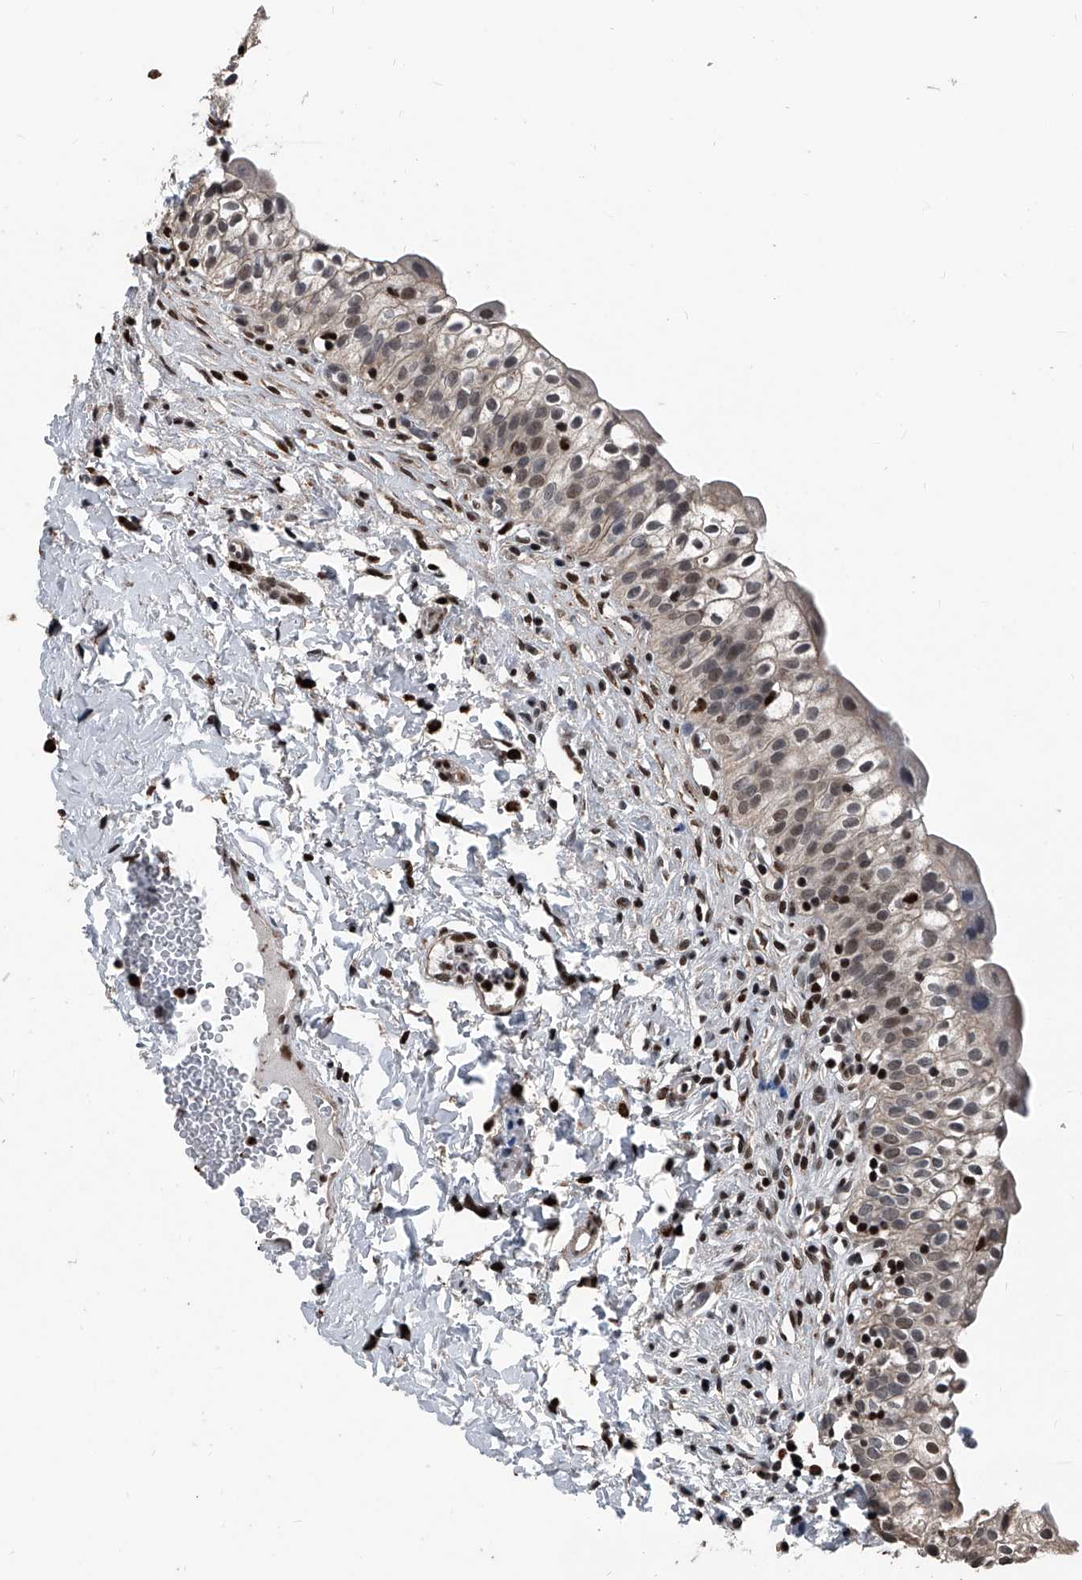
{"staining": {"intensity": "moderate", "quantity": ">75%", "location": "nuclear"}, "tissue": "urinary bladder", "cell_type": "Urothelial cells", "image_type": "normal", "snomed": [{"axis": "morphology", "description": "Normal tissue, NOS"}, {"axis": "topography", "description": "Urinary bladder"}], "caption": "High-power microscopy captured an immunohistochemistry (IHC) photomicrograph of benign urinary bladder, revealing moderate nuclear staining in about >75% of urothelial cells.", "gene": "FKBP5", "patient": {"sex": "male", "age": 55}}